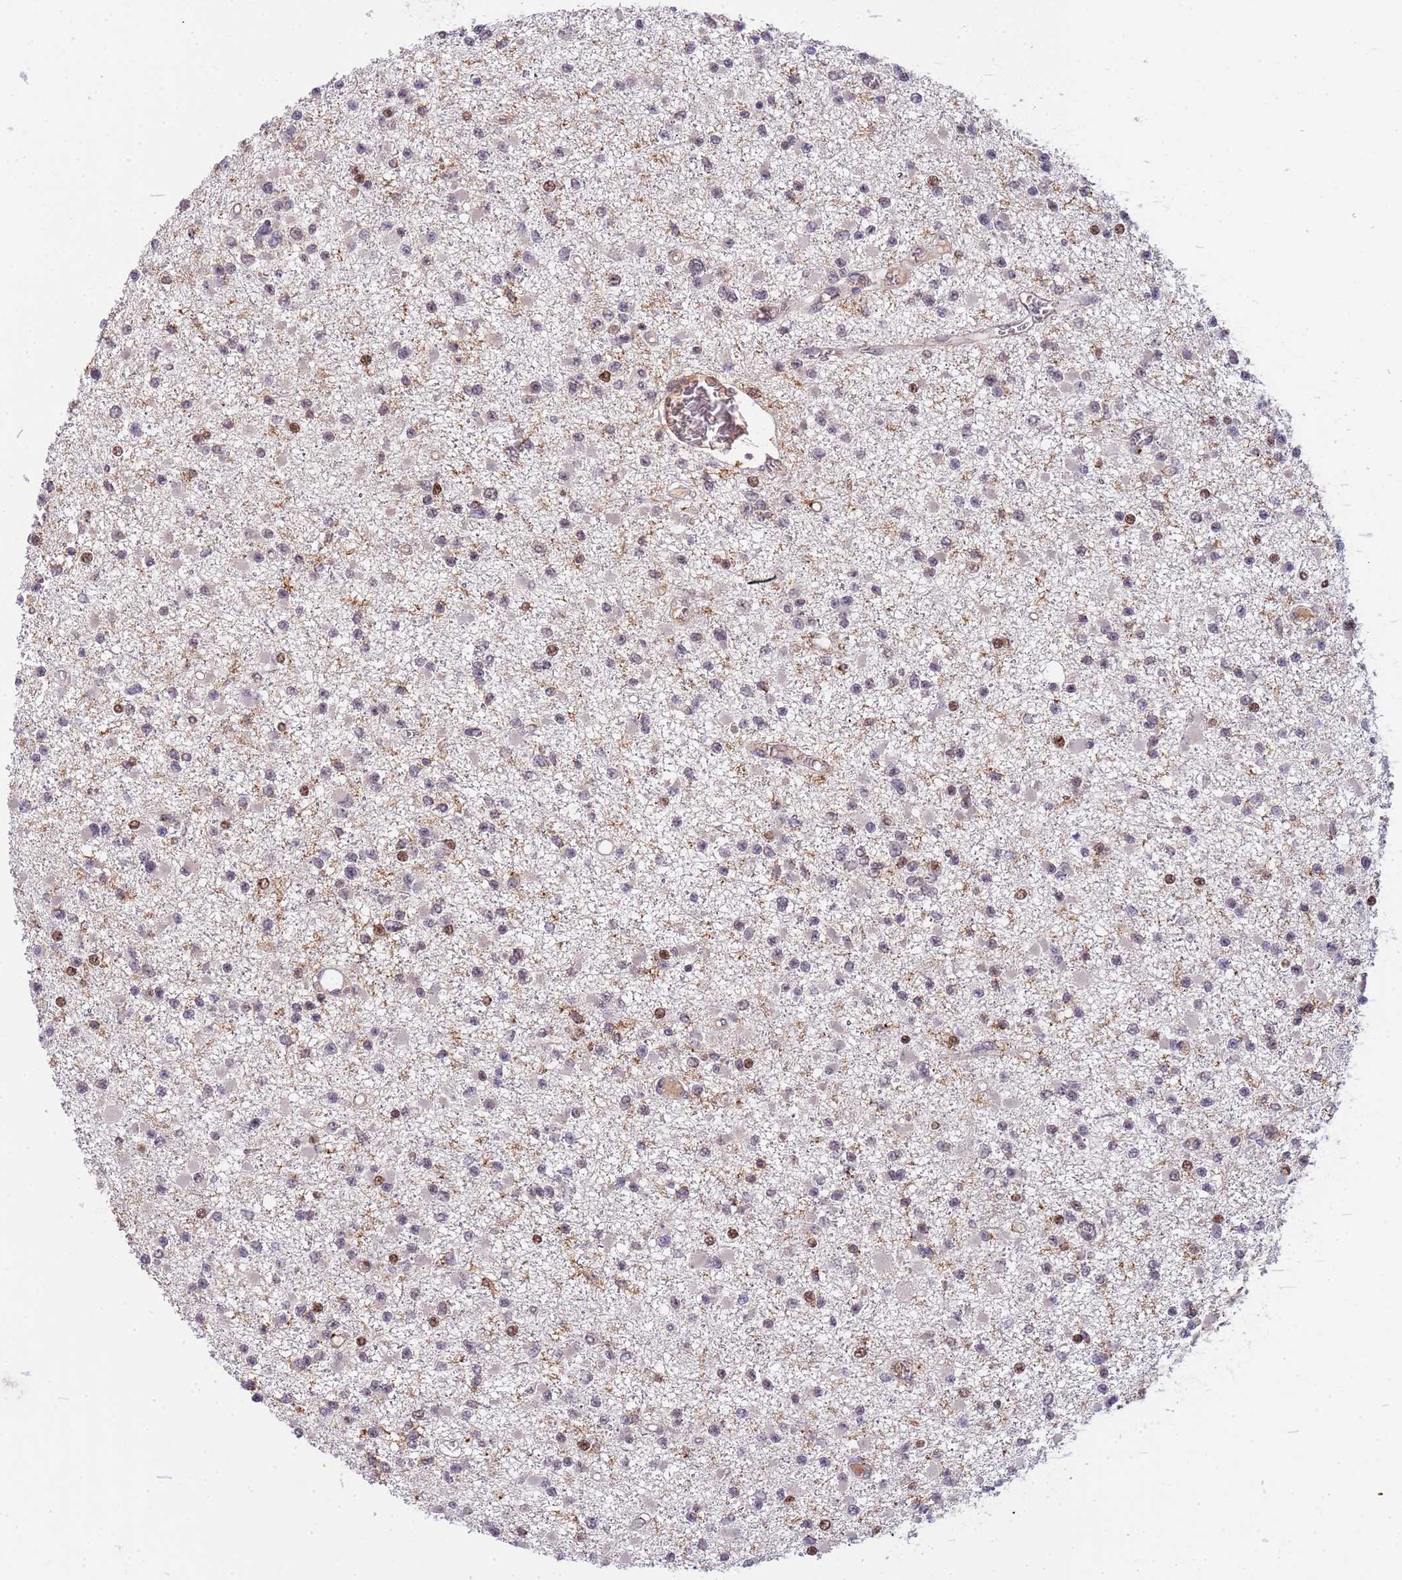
{"staining": {"intensity": "moderate", "quantity": "<25%", "location": "nuclear"}, "tissue": "glioma", "cell_type": "Tumor cells", "image_type": "cancer", "snomed": [{"axis": "morphology", "description": "Glioma, malignant, Low grade"}, {"axis": "topography", "description": "Brain"}], "caption": "About <25% of tumor cells in glioma reveal moderate nuclear protein staining as visualized by brown immunohistochemical staining.", "gene": "CD53", "patient": {"sex": "female", "age": 22}}